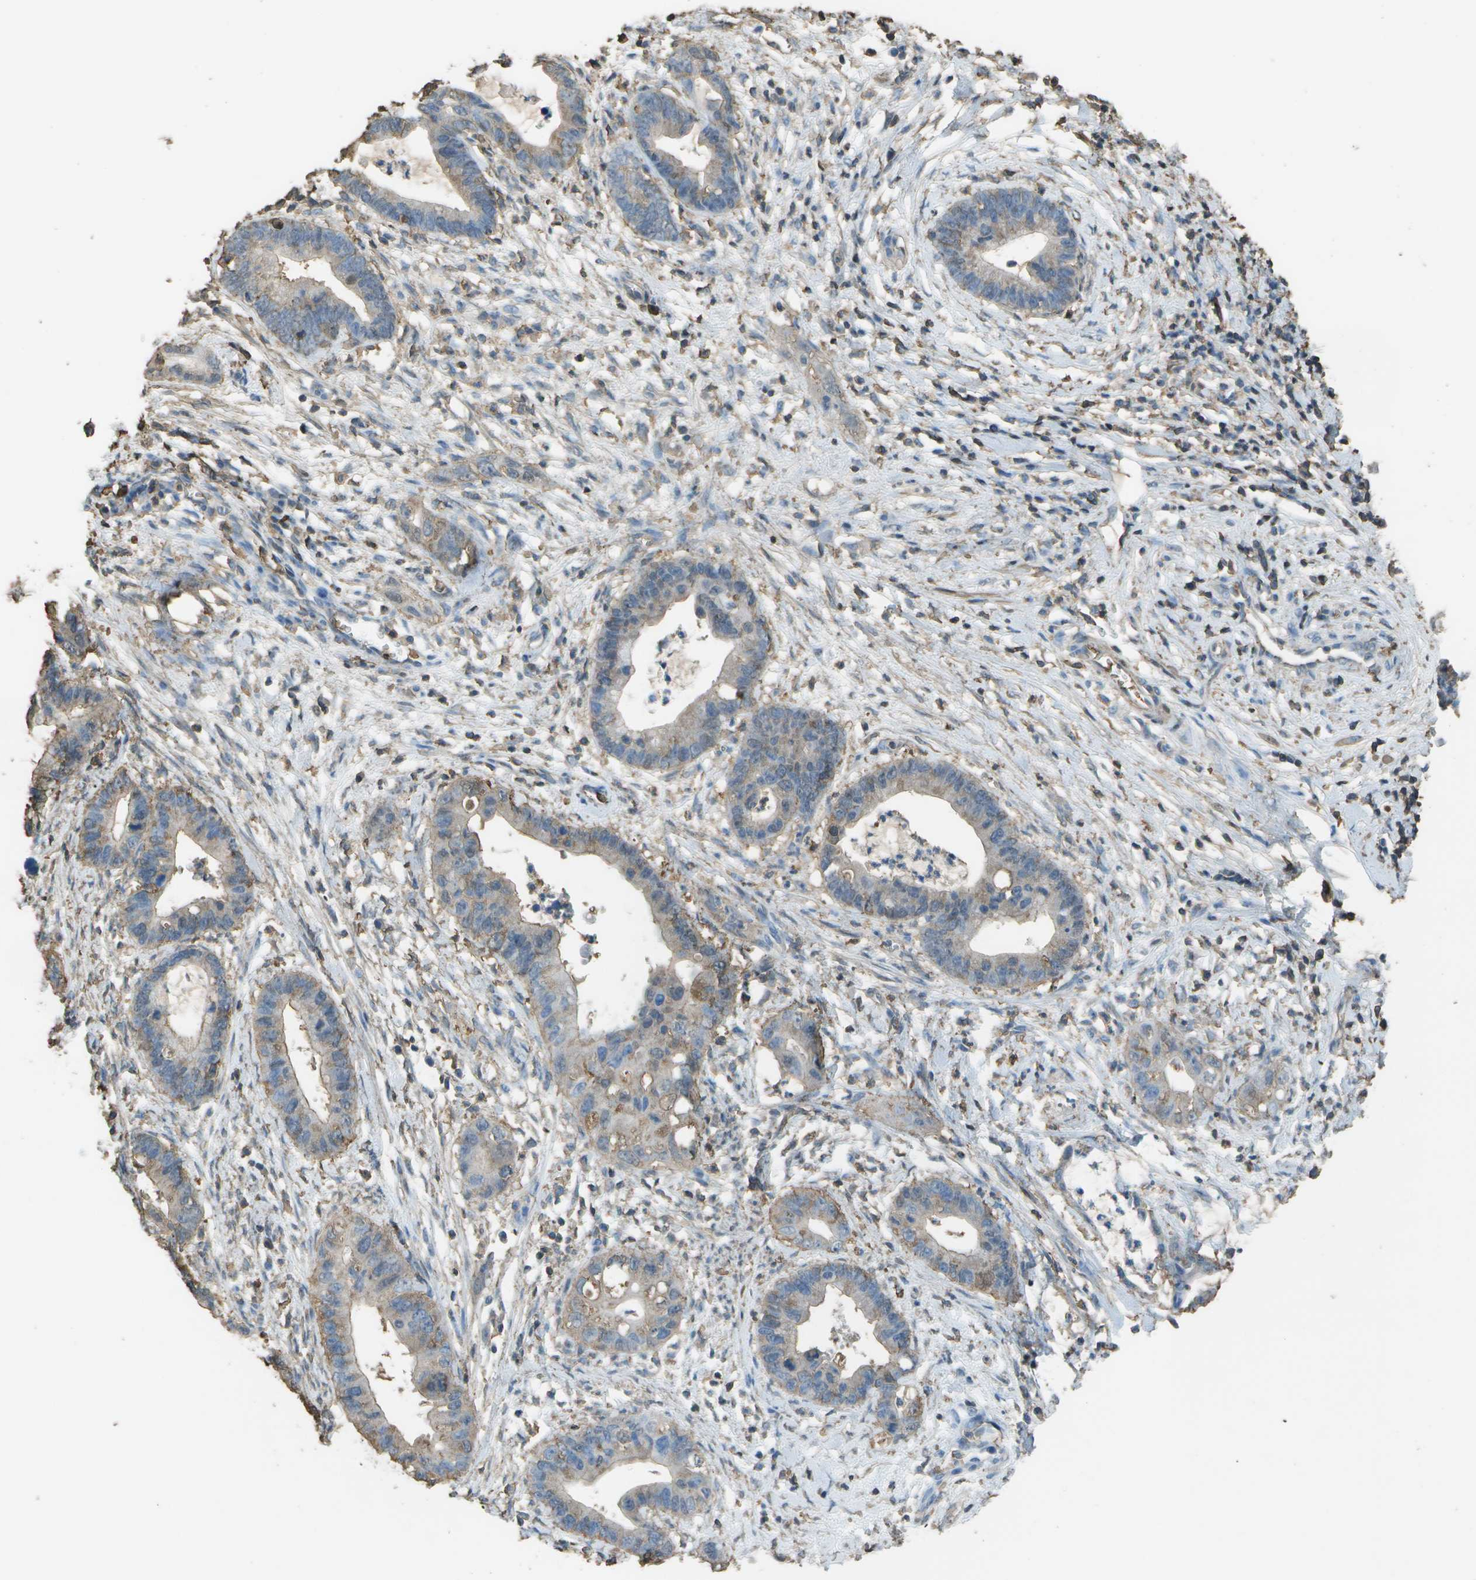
{"staining": {"intensity": "weak", "quantity": ">75%", "location": "cytoplasmic/membranous"}, "tissue": "cervical cancer", "cell_type": "Tumor cells", "image_type": "cancer", "snomed": [{"axis": "morphology", "description": "Adenocarcinoma, NOS"}, {"axis": "topography", "description": "Cervix"}], "caption": "Protein staining displays weak cytoplasmic/membranous staining in about >75% of tumor cells in adenocarcinoma (cervical).", "gene": "CYP4F11", "patient": {"sex": "female", "age": 44}}